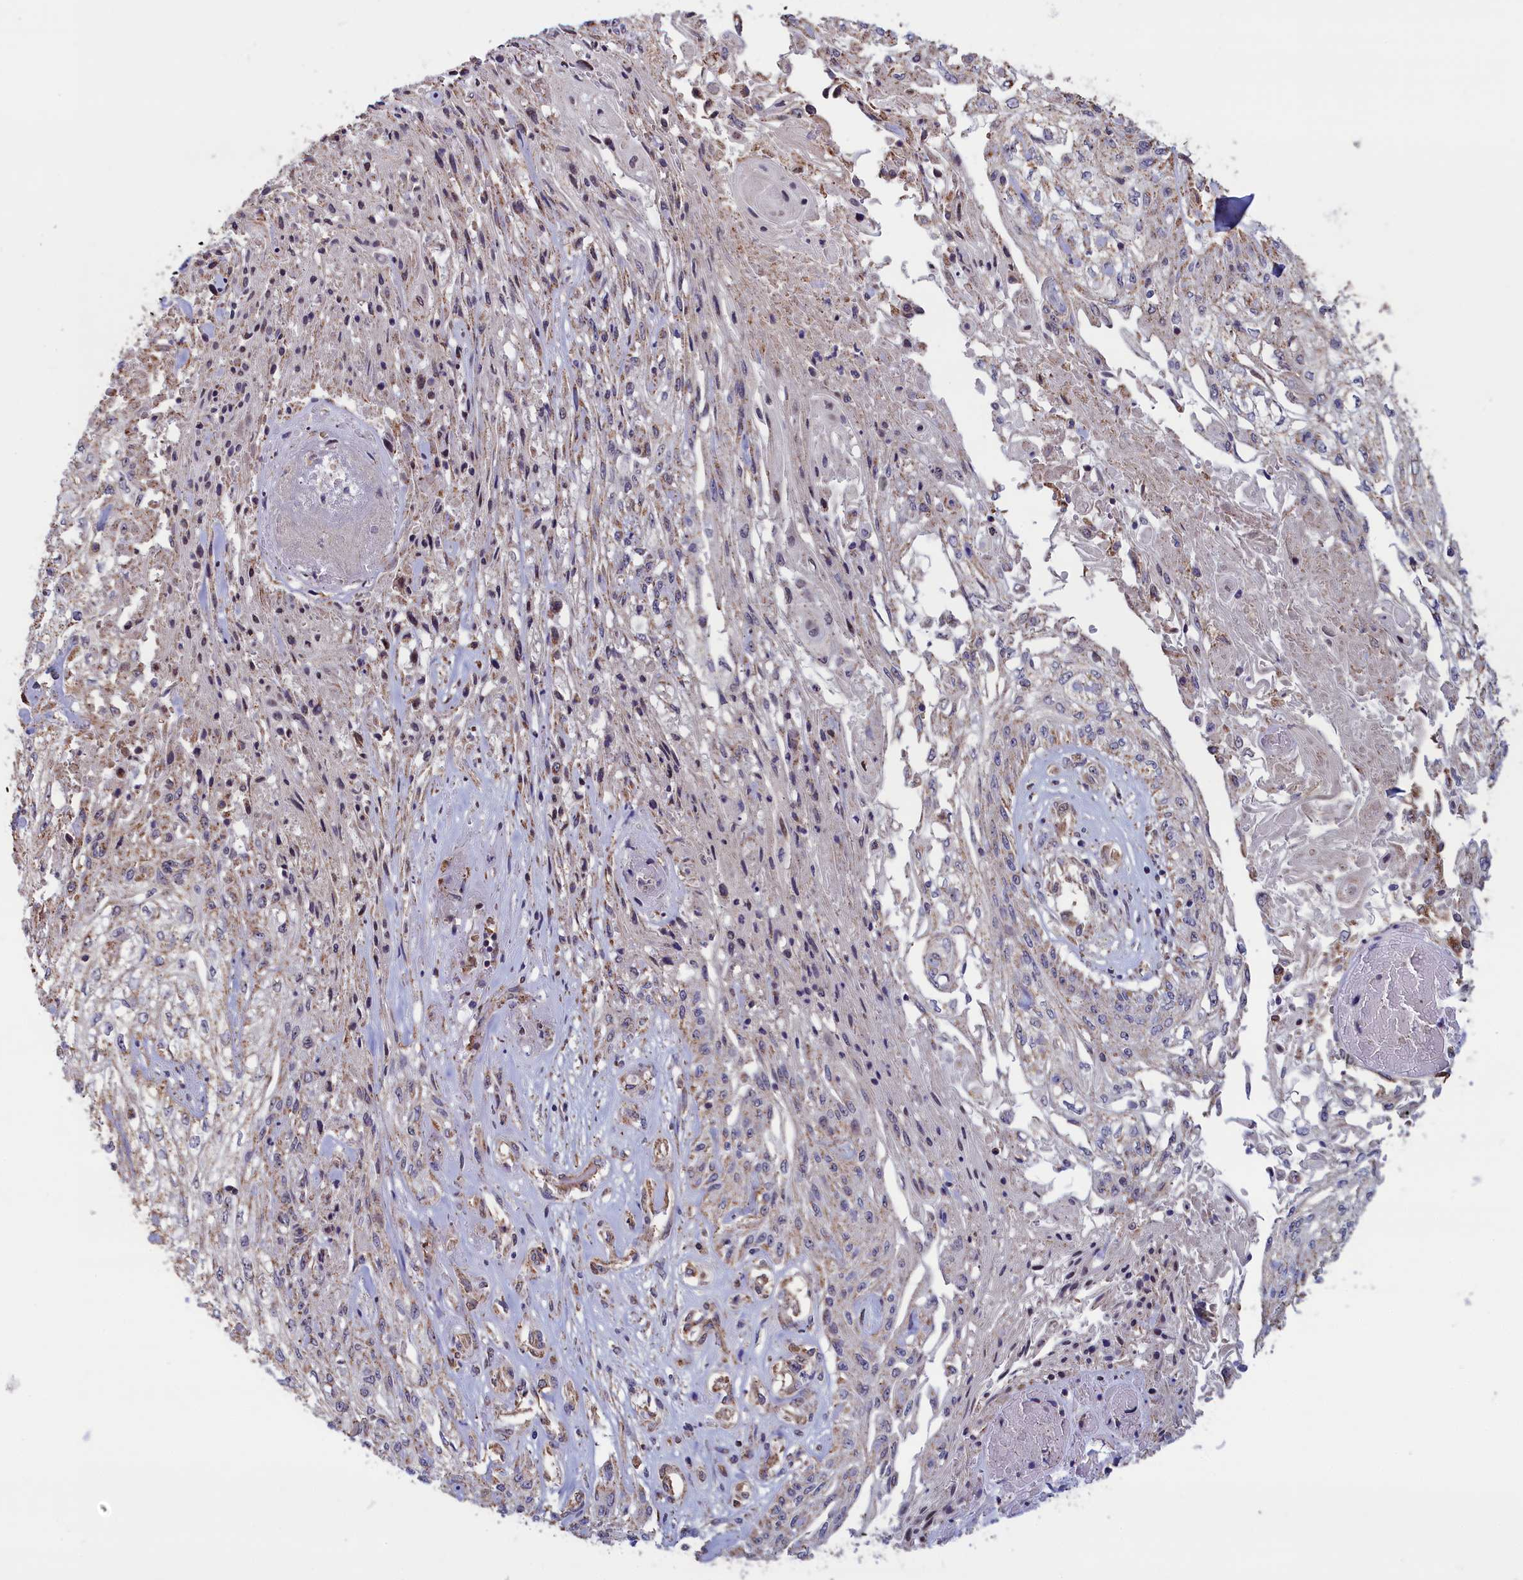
{"staining": {"intensity": "weak", "quantity": "<25%", "location": "cytoplasmic/membranous"}, "tissue": "skin cancer", "cell_type": "Tumor cells", "image_type": "cancer", "snomed": [{"axis": "morphology", "description": "Squamous cell carcinoma, NOS"}, {"axis": "morphology", "description": "Squamous cell carcinoma, metastatic, NOS"}, {"axis": "topography", "description": "Skin"}, {"axis": "topography", "description": "Lymph node"}], "caption": "Immunohistochemistry (IHC) image of skin cancer stained for a protein (brown), which demonstrates no expression in tumor cells.", "gene": "ZNF816", "patient": {"sex": "male", "age": 75}}